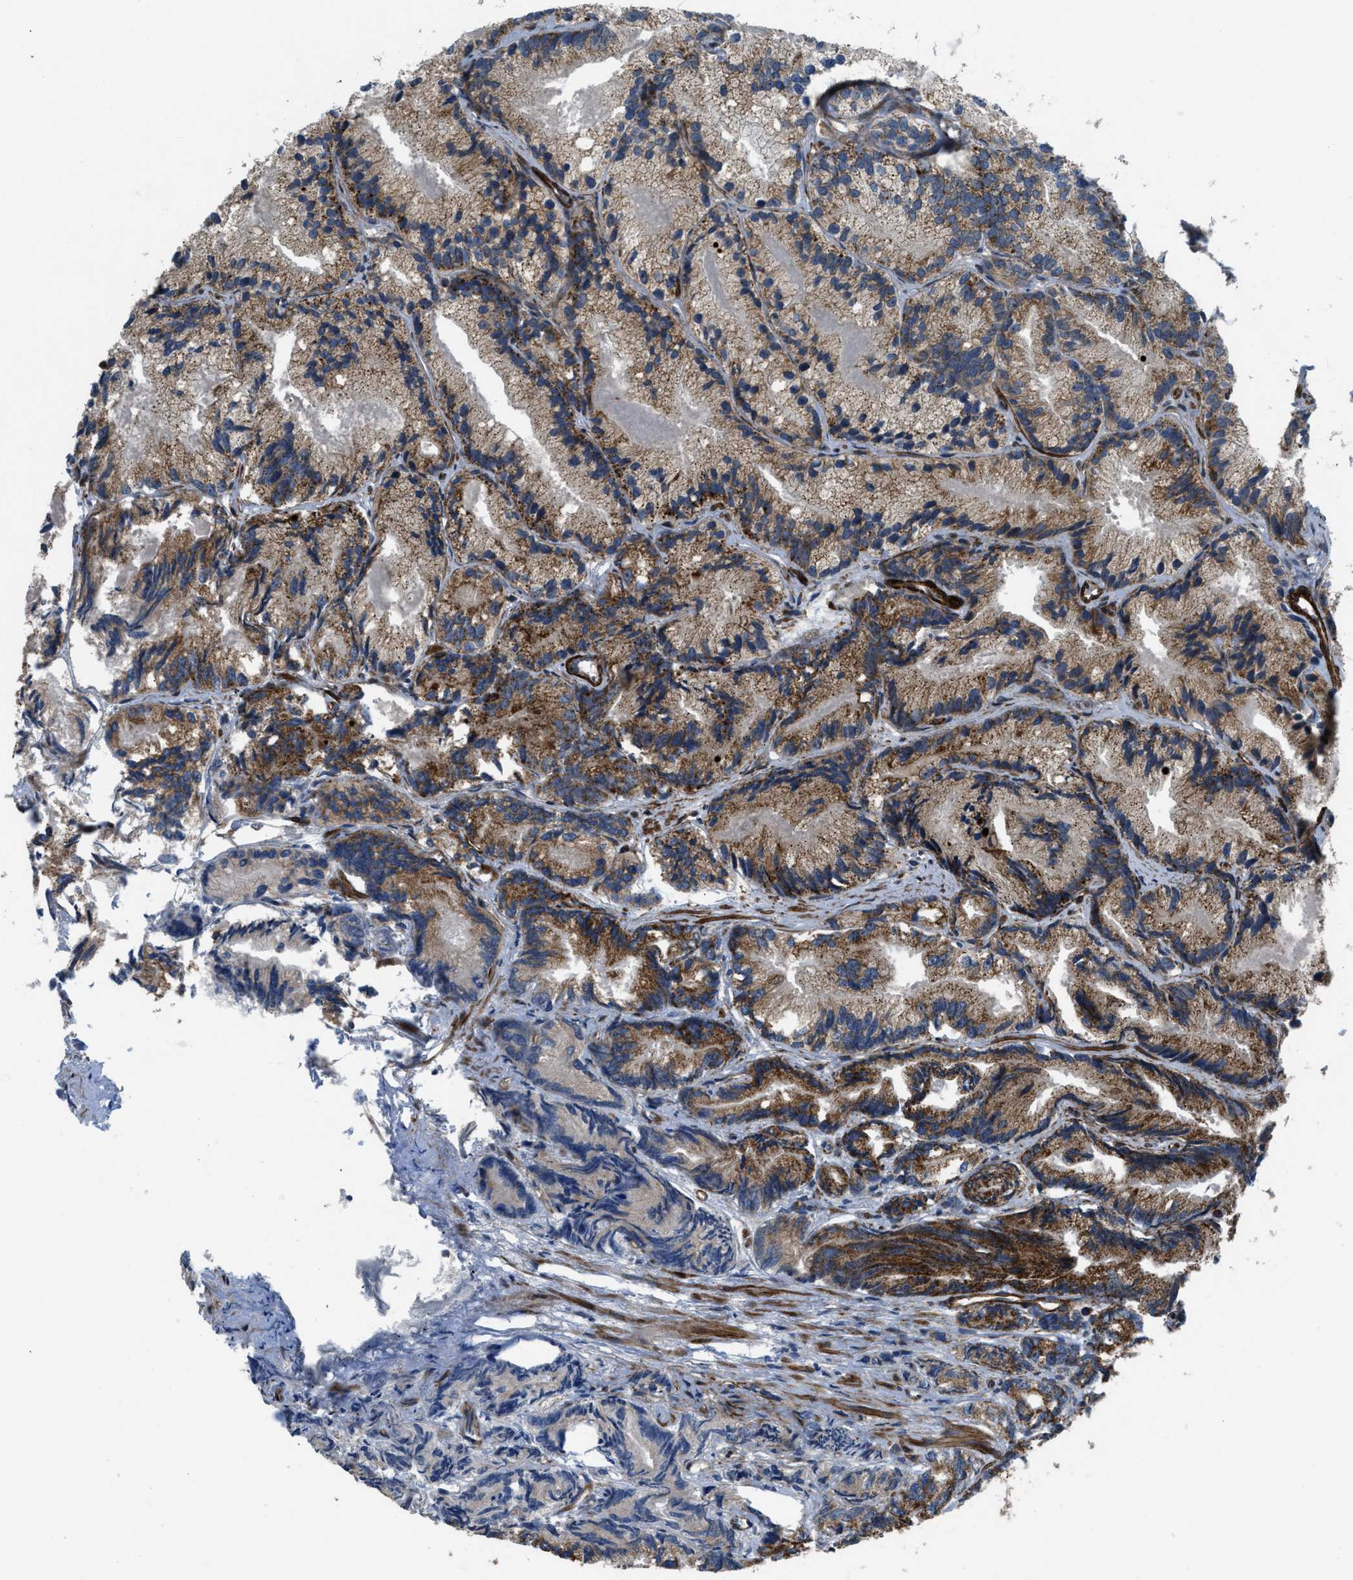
{"staining": {"intensity": "moderate", "quantity": ">75%", "location": "cytoplasmic/membranous"}, "tissue": "prostate cancer", "cell_type": "Tumor cells", "image_type": "cancer", "snomed": [{"axis": "morphology", "description": "Adenocarcinoma, Low grade"}, {"axis": "topography", "description": "Prostate"}], "caption": "The image shows a brown stain indicating the presence of a protein in the cytoplasmic/membranous of tumor cells in prostate cancer (low-grade adenocarcinoma).", "gene": "GSDME", "patient": {"sex": "male", "age": 89}}